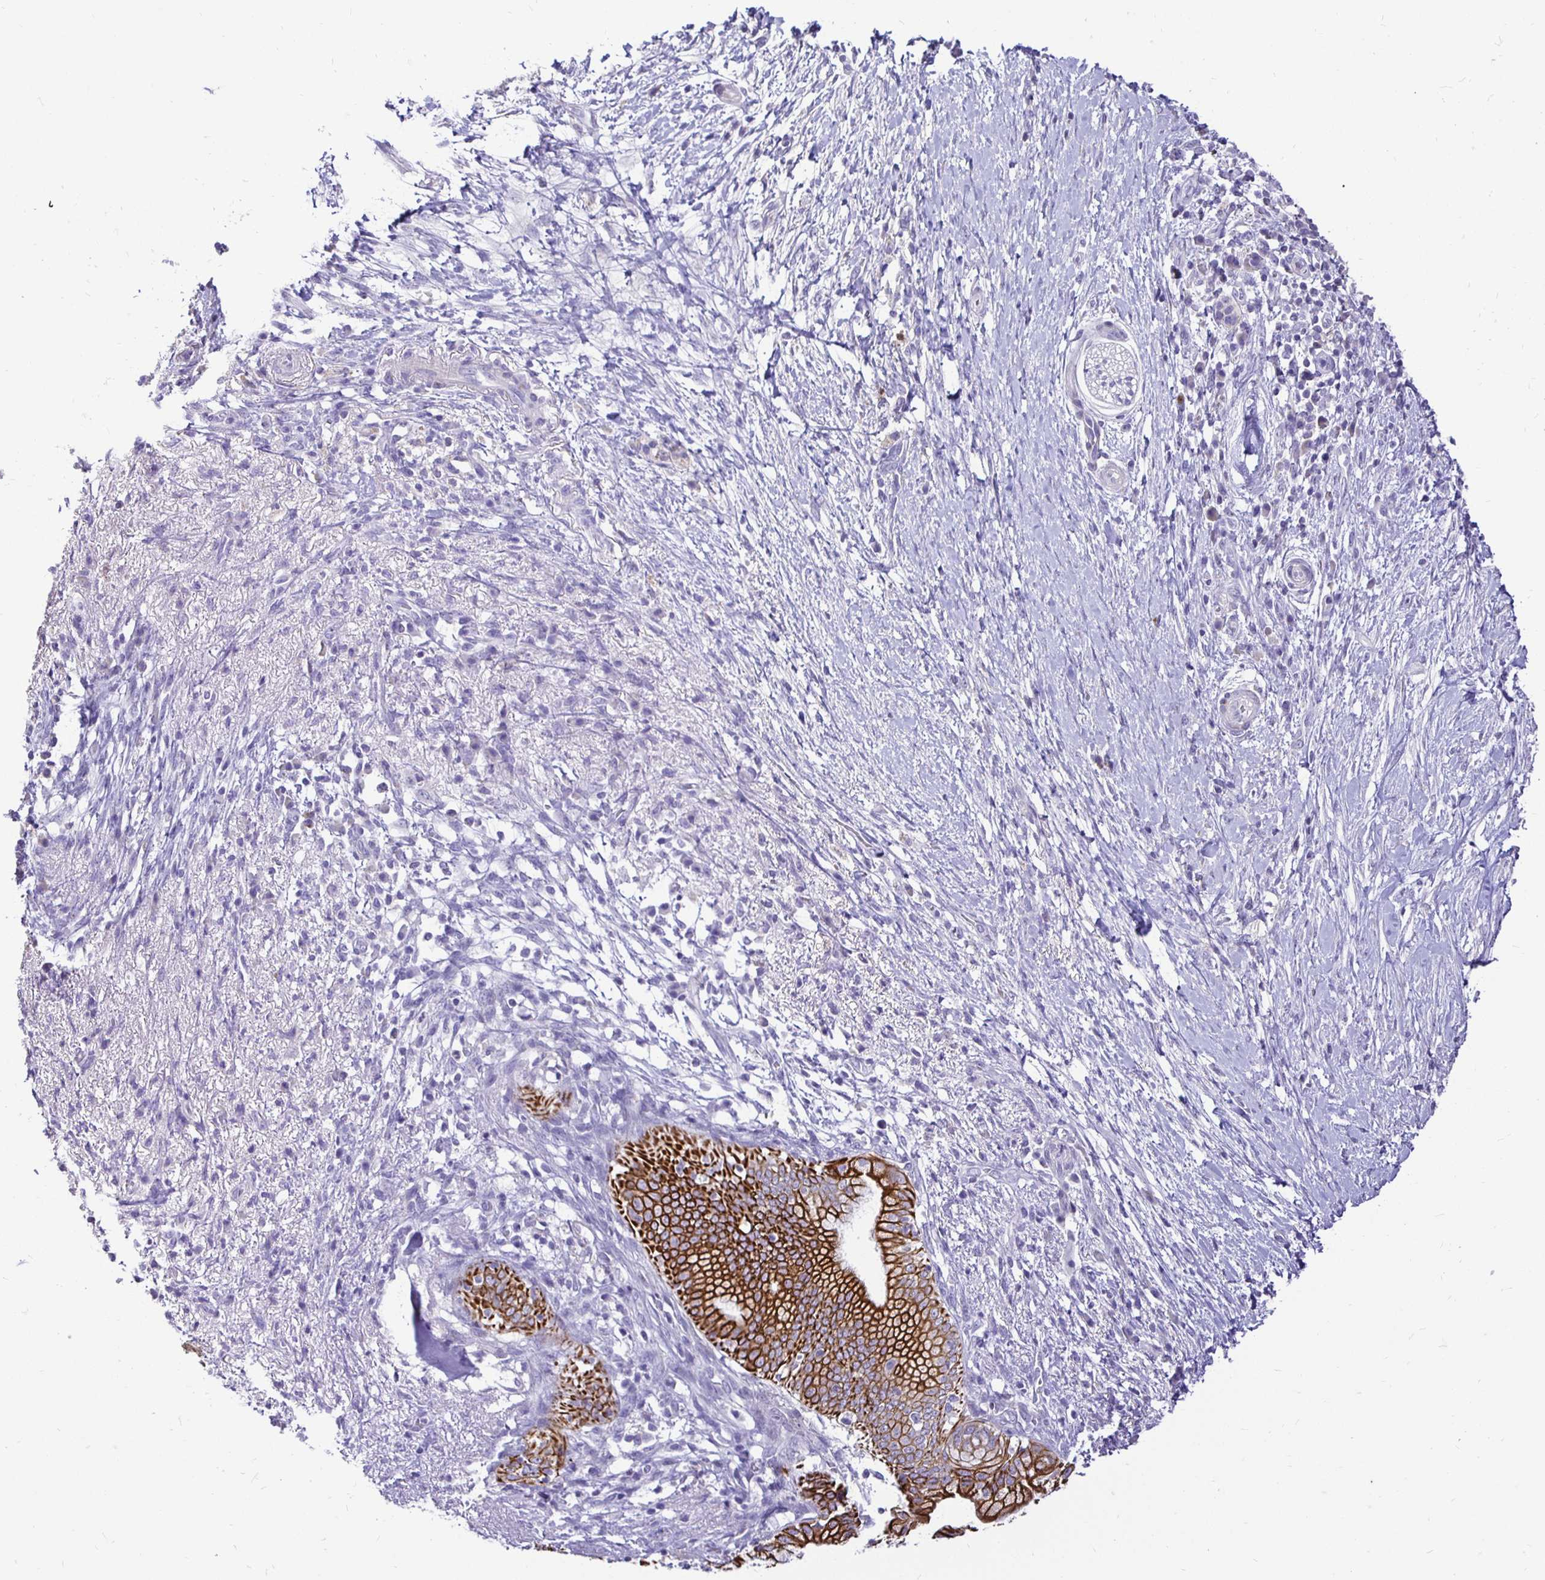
{"staining": {"intensity": "moderate", "quantity": ">75%", "location": "cytoplasmic/membranous"}, "tissue": "pancreatic cancer", "cell_type": "Tumor cells", "image_type": "cancer", "snomed": [{"axis": "morphology", "description": "Adenocarcinoma, NOS"}, {"axis": "topography", "description": "Pancreas"}], "caption": "Moderate cytoplasmic/membranous positivity is identified in about >75% of tumor cells in pancreatic cancer (adenocarcinoma).", "gene": "TAF1D", "patient": {"sex": "female", "age": 72}}